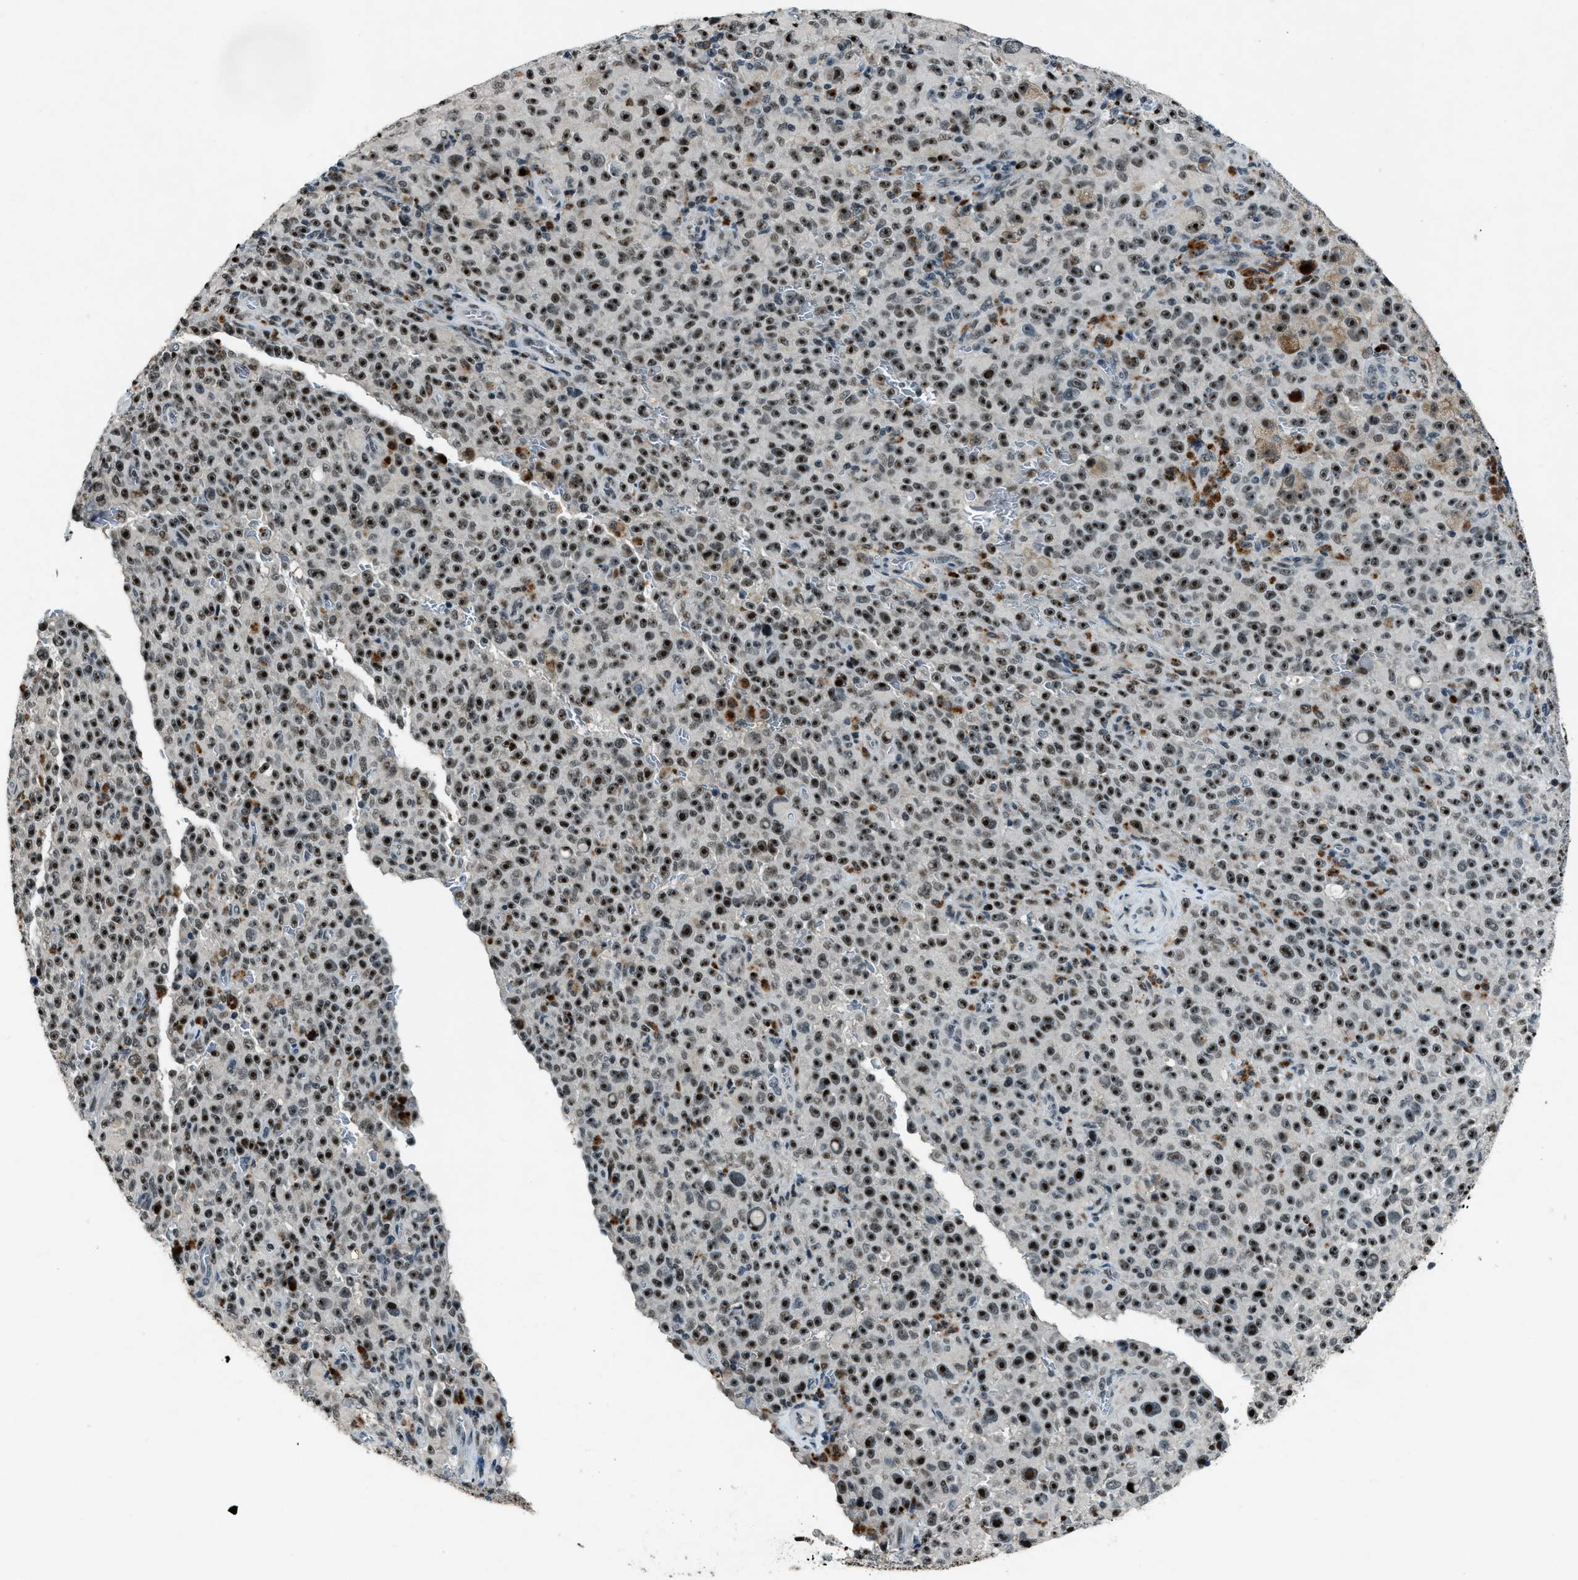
{"staining": {"intensity": "strong", "quantity": ">75%", "location": "nuclear"}, "tissue": "melanoma", "cell_type": "Tumor cells", "image_type": "cancer", "snomed": [{"axis": "morphology", "description": "Malignant melanoma, NOS"}, {"axis": "topography", "description": "Skin"}], "caption": "IHC of malignant melanoma exhibits high levels of strong nuclear expression in about >75% of tumor cells.", "gene": "ADCY1", "patient": {"sex": "female", "age": 82}}